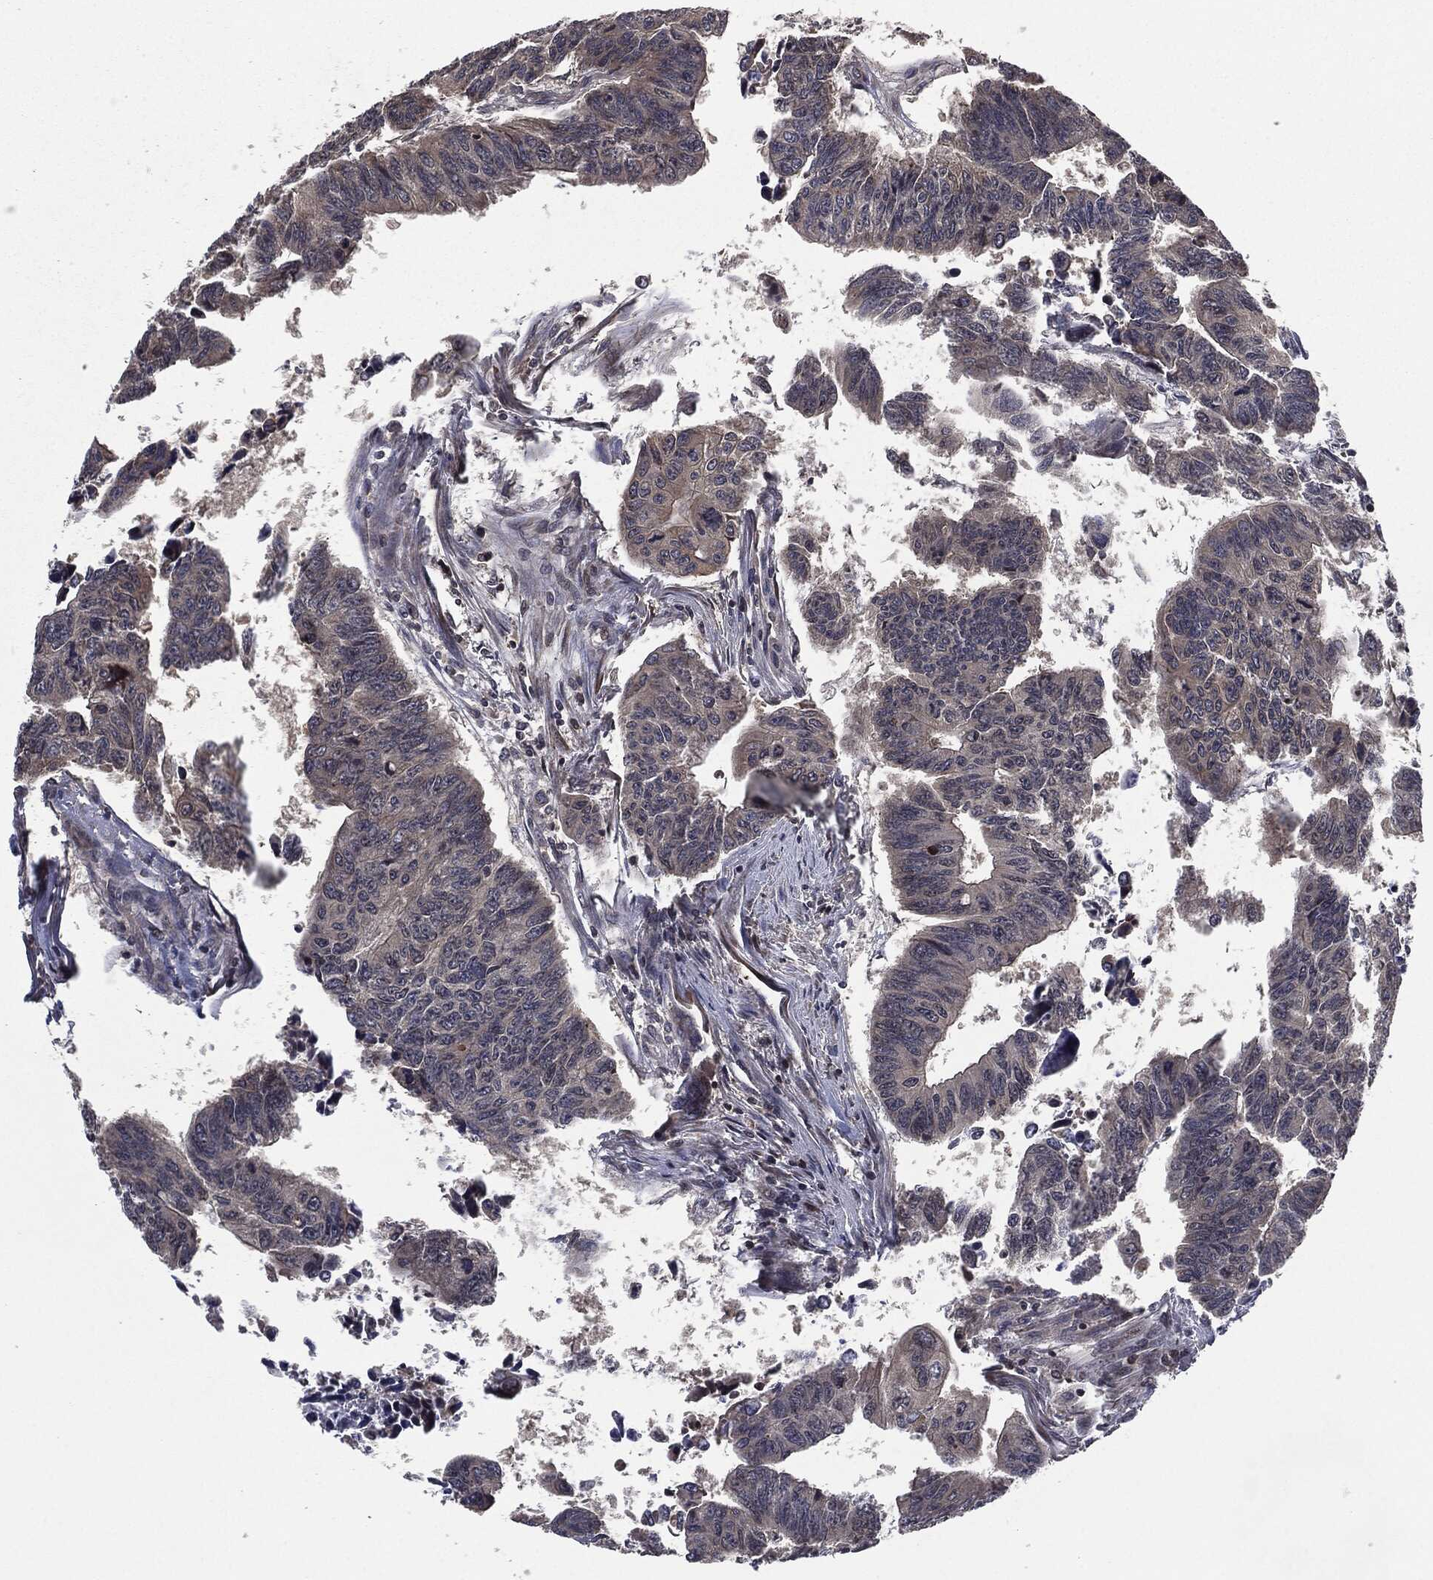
{"staining": {"intensity": "negative", "quantity": "none", "location": "none"}, "tissue": "colorectal cancer", "cell_type": "Tumor cells", "image_type": "cancer", "snomed": [{"axis": "morphology", "description": "Adenocarcinoma, NOS"}, {"axis": "topography", "description": "Rectum"}], "caption": "The histopathology image reveals no staining of tumor cells in colorectal adenocarcinoma. Nuclei are stained in blue.", "gene": "UBR1", "patient": {"sex": "female", "age": 85}}